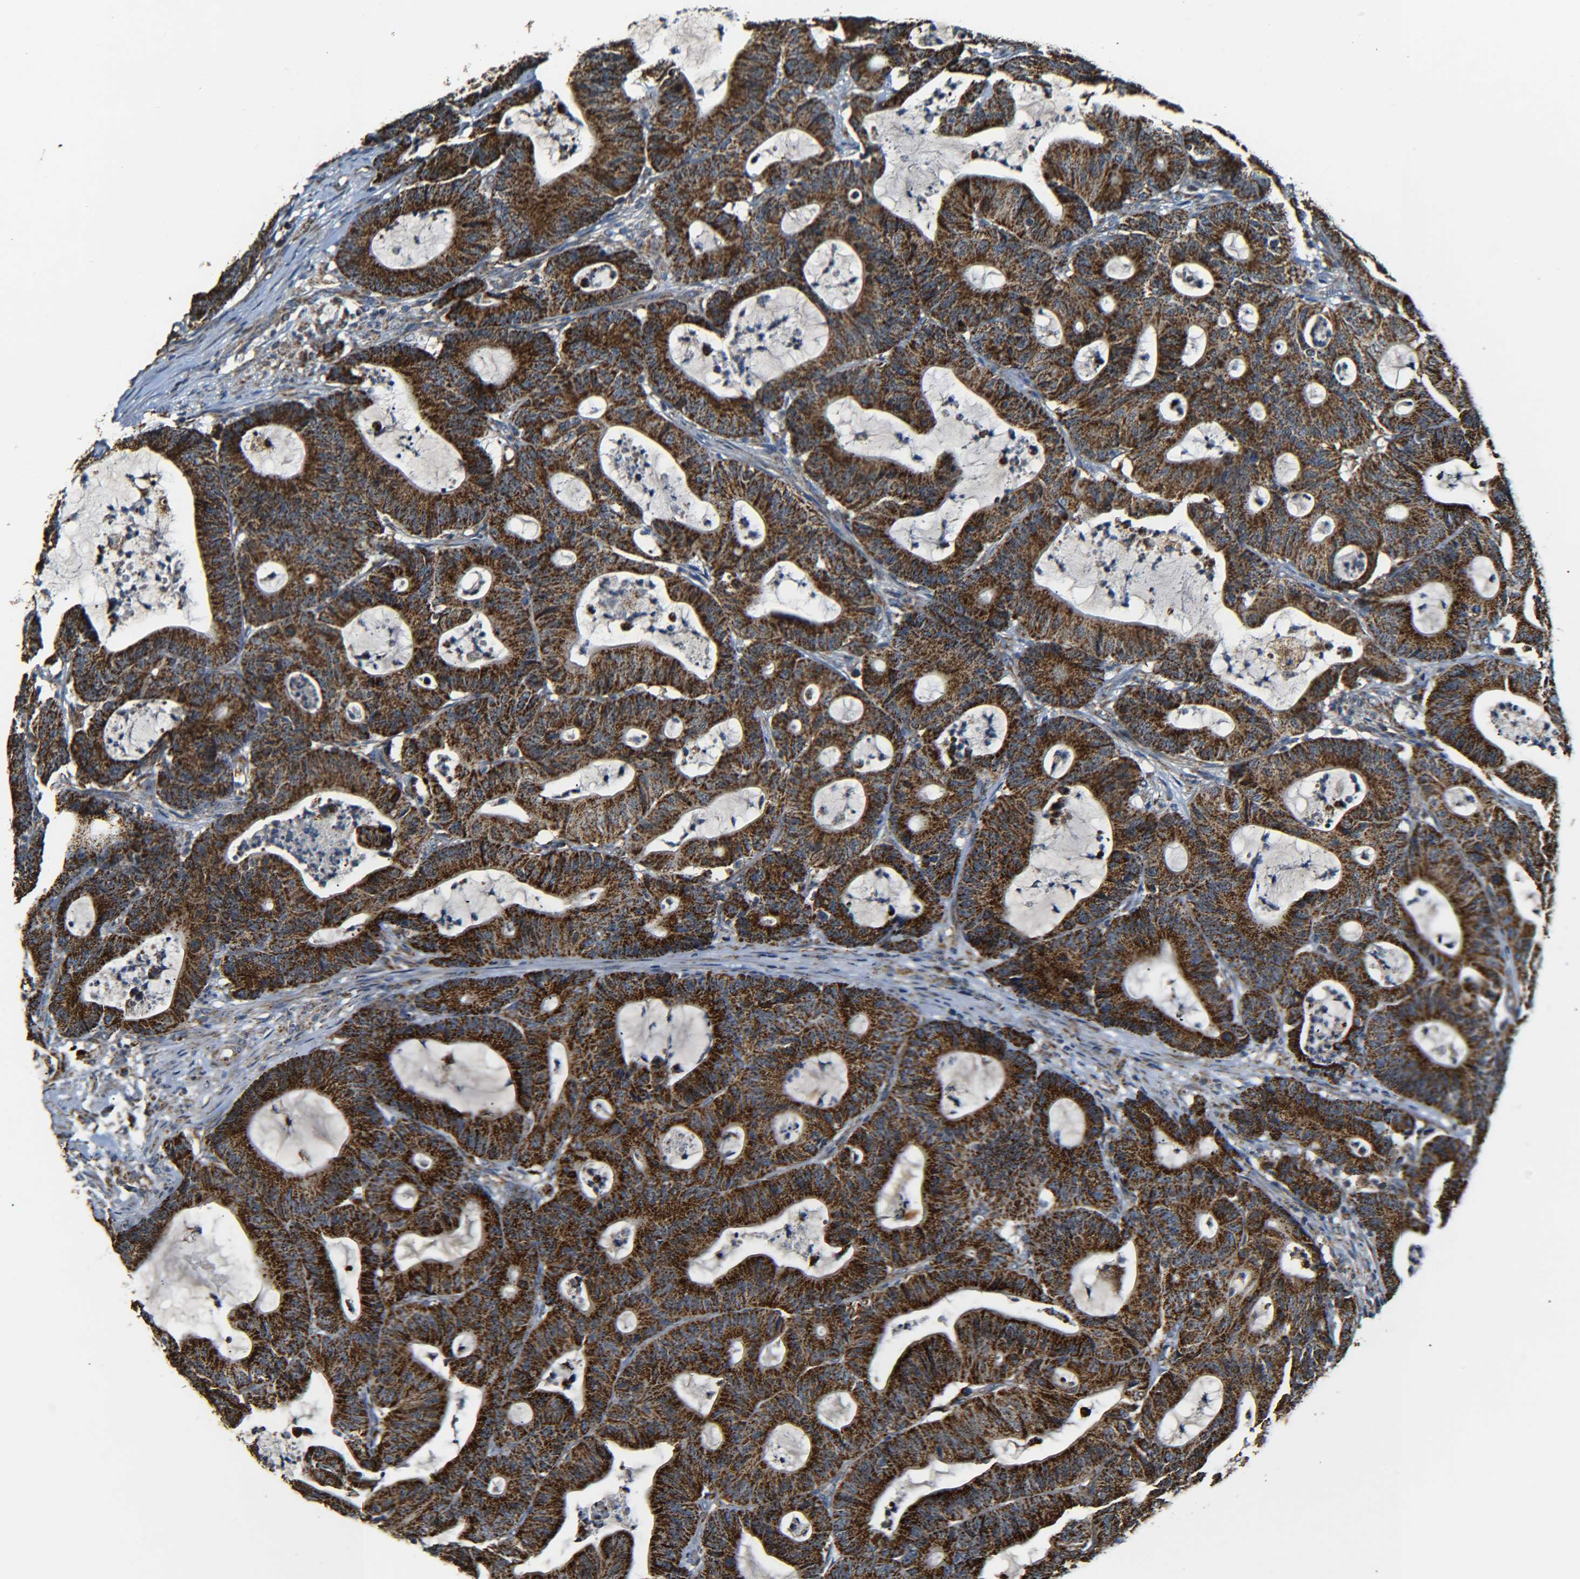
{"staining": {"intensity": "strong", "quantity": ">75%", "location": "cytoplasmic/membranous"}, "tissue": "colorectal cancer", "cell_type": "Tumor cells", "image_type": "cancer", "snomed": [{"axis": "morphology", "description": "Adenocarcinoma, NOS"}, {"axis": "topography", "description": "Colon"}], "caption": "Strong cytoplasmic/membranous positivity is identified in approximately >75% of tumor cells in adenocarcinoma (colorectal).", "gene": "NR3C2", "patient": {"sex": "female", "age": 84}}